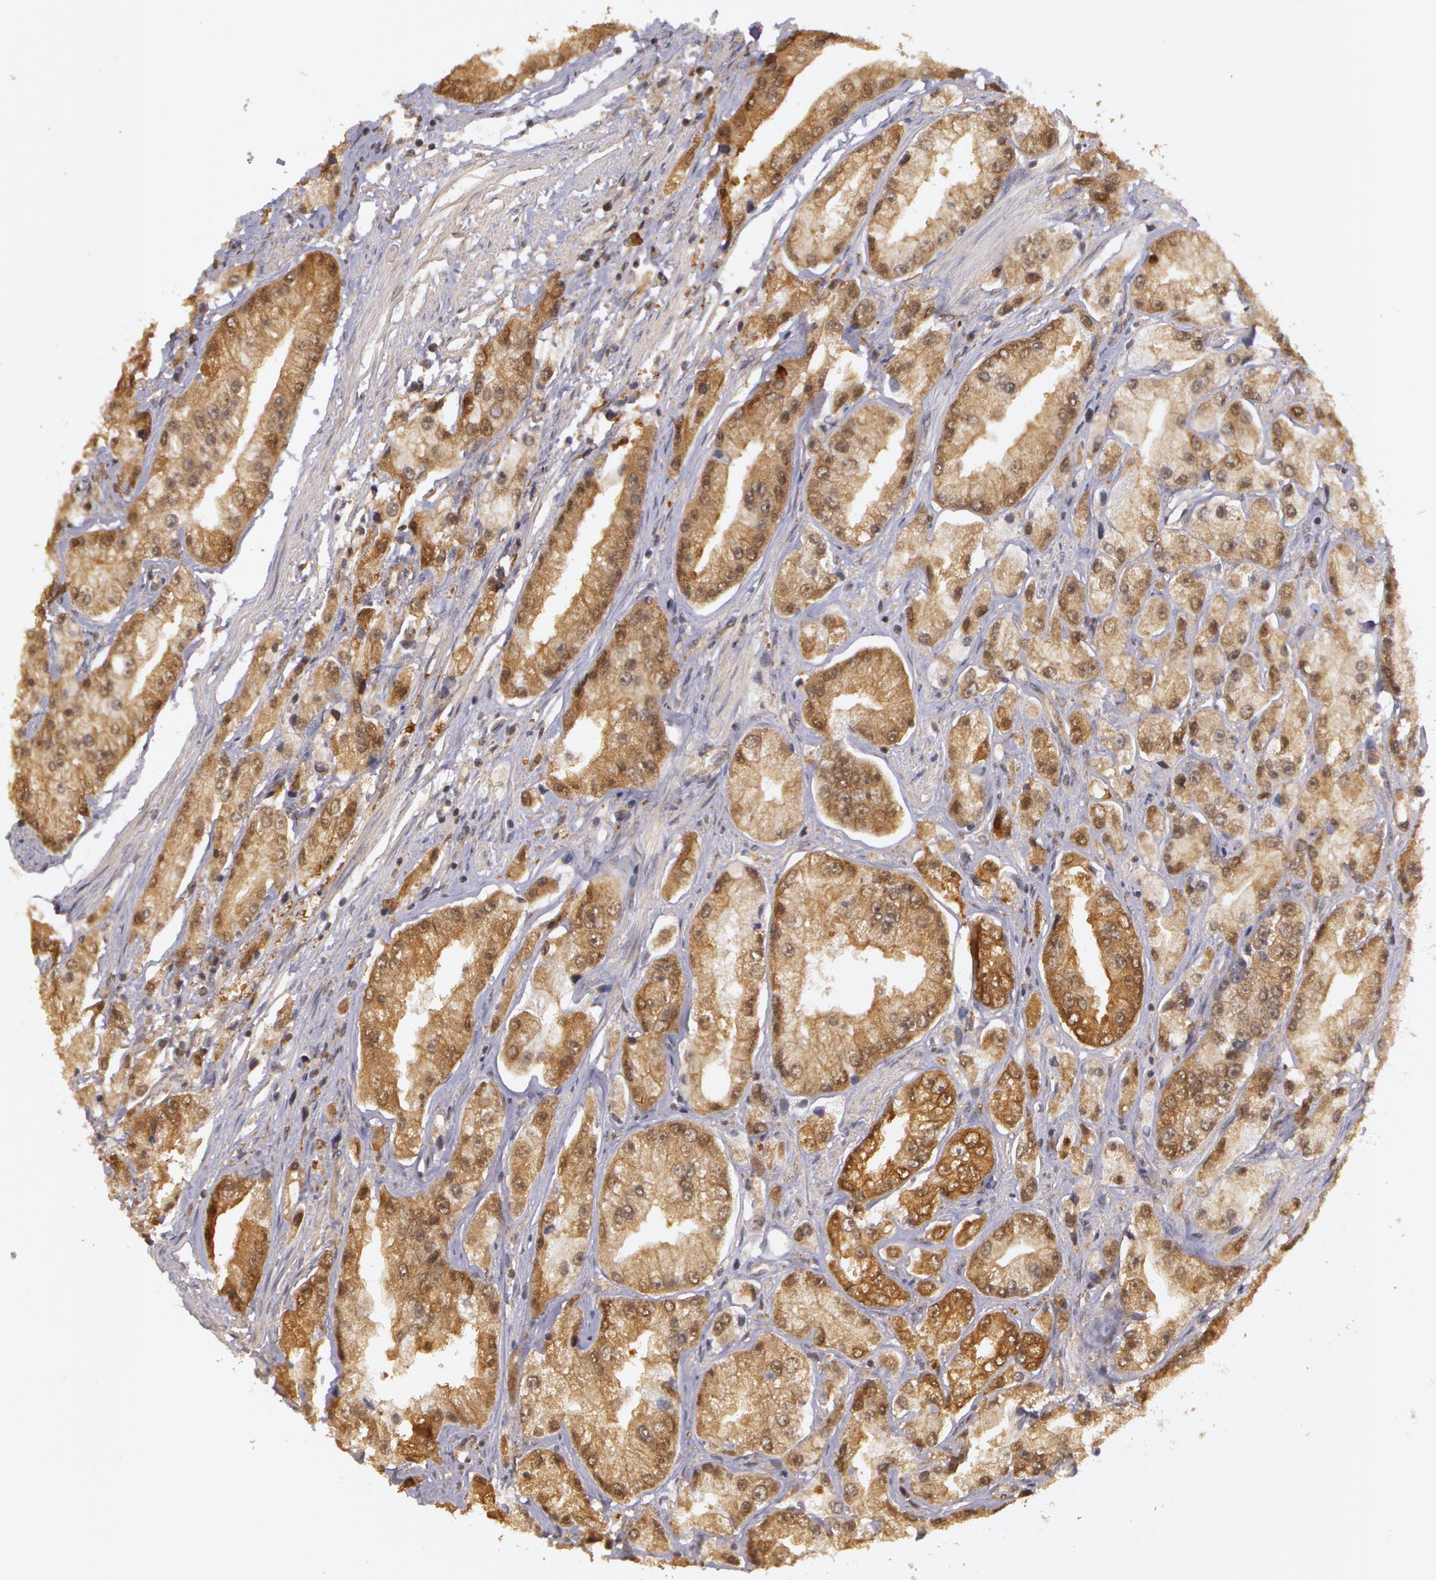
{"staining": {"intensity": "weak", "quantity": ">75%", "location": "cytoplasmic/membranous"}, "tissue": "prostate cancer", "cell_type": "Tumor cells", "image_type": "cancer", "snomed": [{"axis": "morphology", "description": "Adenocarcinoma, Medium grade"}, {"axis": "topography", "description": "Prostate"}], "caption": "Adenocarcinoma (medium-grade) (prostate) tissue reveals weak cytoplasmic/membranous staining in approximately >75% of tumor cells, visualized by immunohistochemistry.", "gene": "AHSA1", "patient": {"sex": "male", "age": 72}}